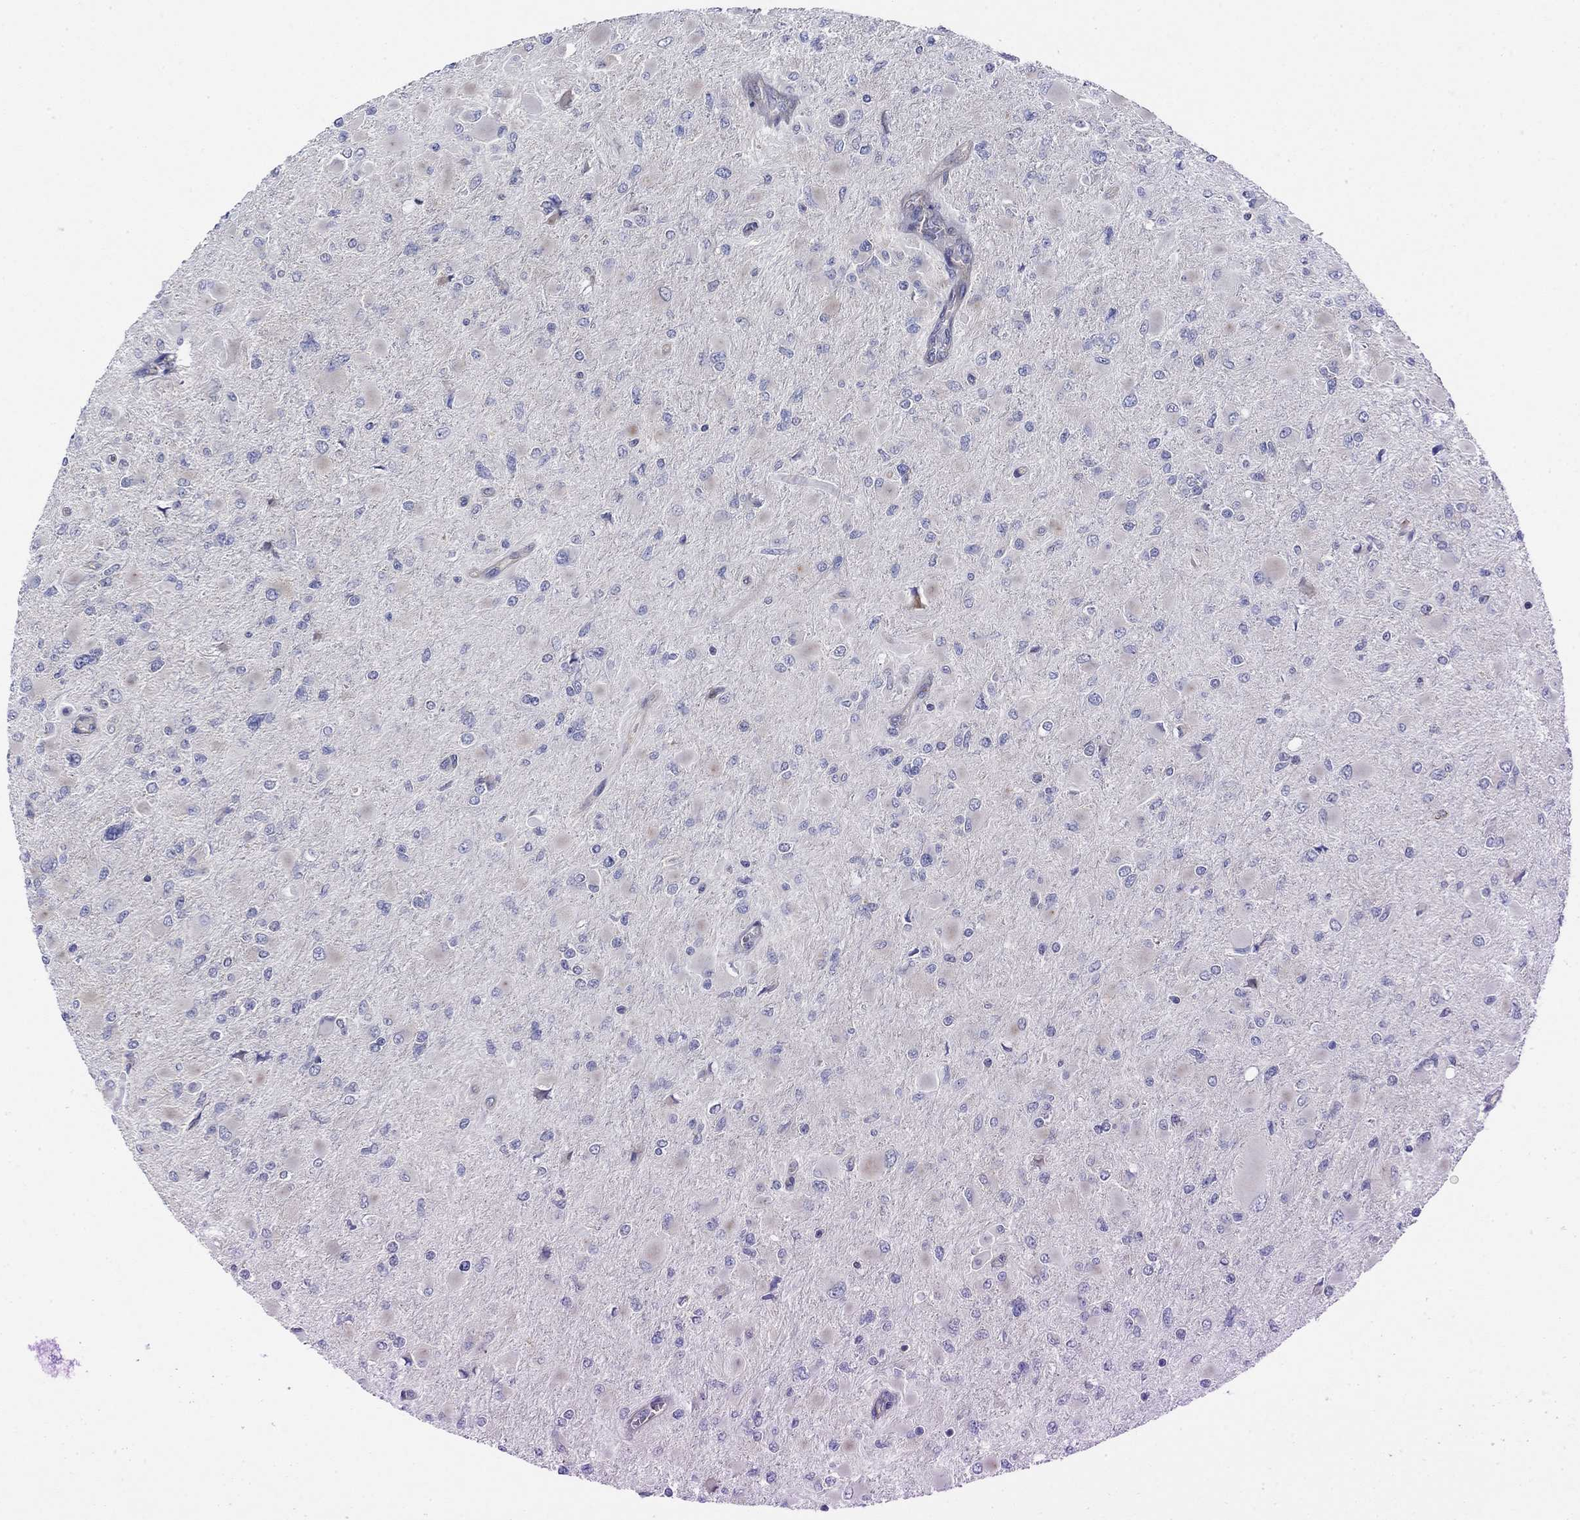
{"staining": {"intensity": "negative", "quantity": "none", "location": "none"}, "tissue": "glioma", "cell_type": "Tumor cells", "image_type": "cancer", "snomed": [{"axis": "morphology", "description": "Glioma, malignant, High grade"}, {"axis": "topography", "description": "Cerebral cortex"}], "caption": "Immunohistochemistry histopathology image of malignant high-grade glioma stained for a protein (brown), which reveals no expression in tumor cells. (Brightfield microscopy of DAB immunohistochemistry (IHC) at high magnification).", "gene": "CFAP61", "patient": {"sex": "female", "age": 36}}